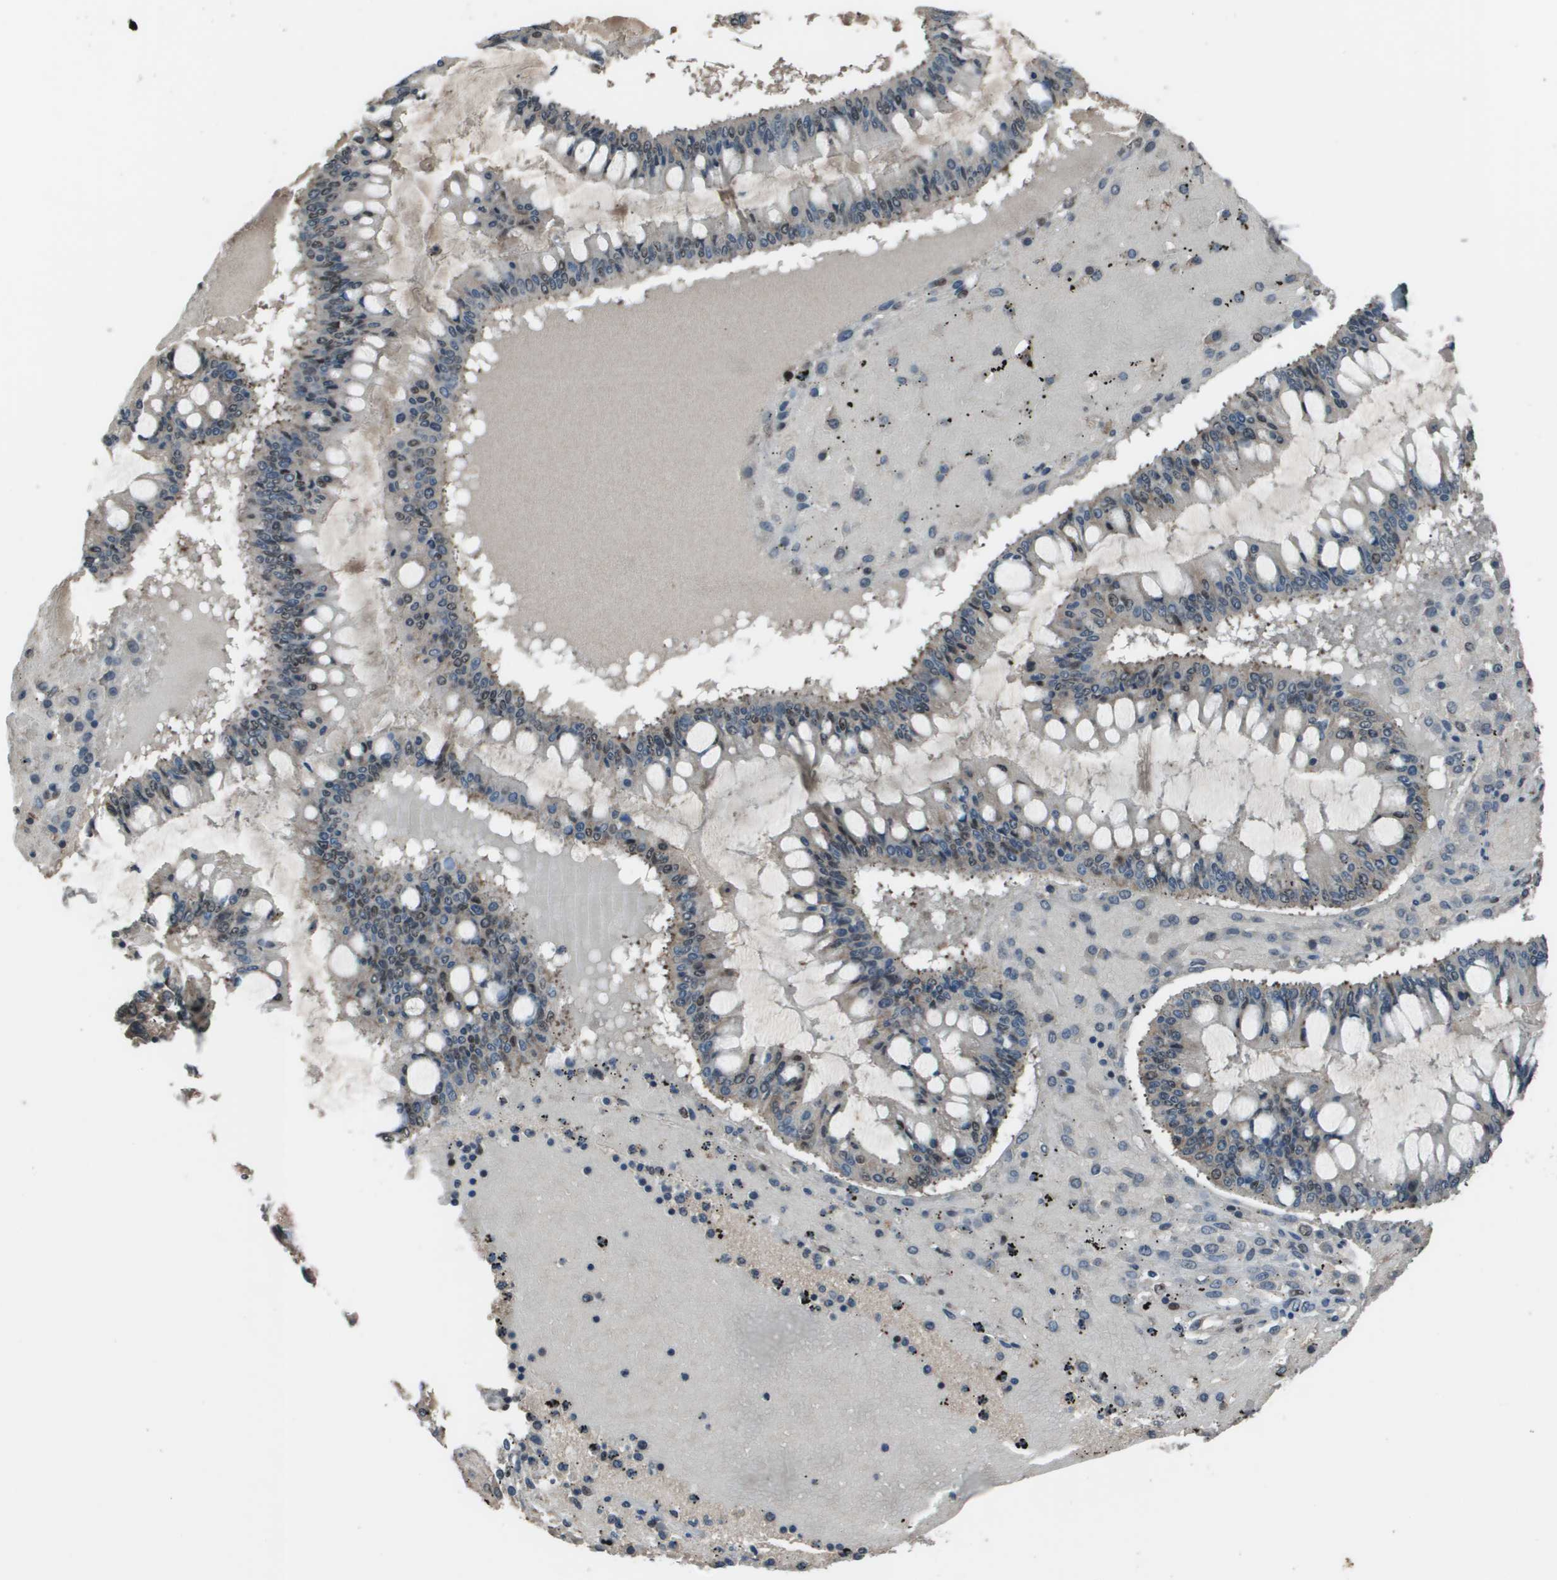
{"staining": {"intensity": "strong", "quantity": "25%-75%", "location": "nuclear"}, "tissue": "ovarian cancer", "cell_type": "Tumor cells", "image_type": "cancer", "snomed": [{"axis": "morphology", "description": "Cystadenocarcinoma, mucinous, NOS"}, {"axis": "topography", "description": "Ovary"}], "caption": "This is a histology image of immunohistochemistry (IHC) staining of ovarian cancer (mucinous cystadenocarcinoma), which shows strong expression in the nuclear of tumor cells.", "gene": "THRAP3", "patient": {"sex": "female", "age": 61}}